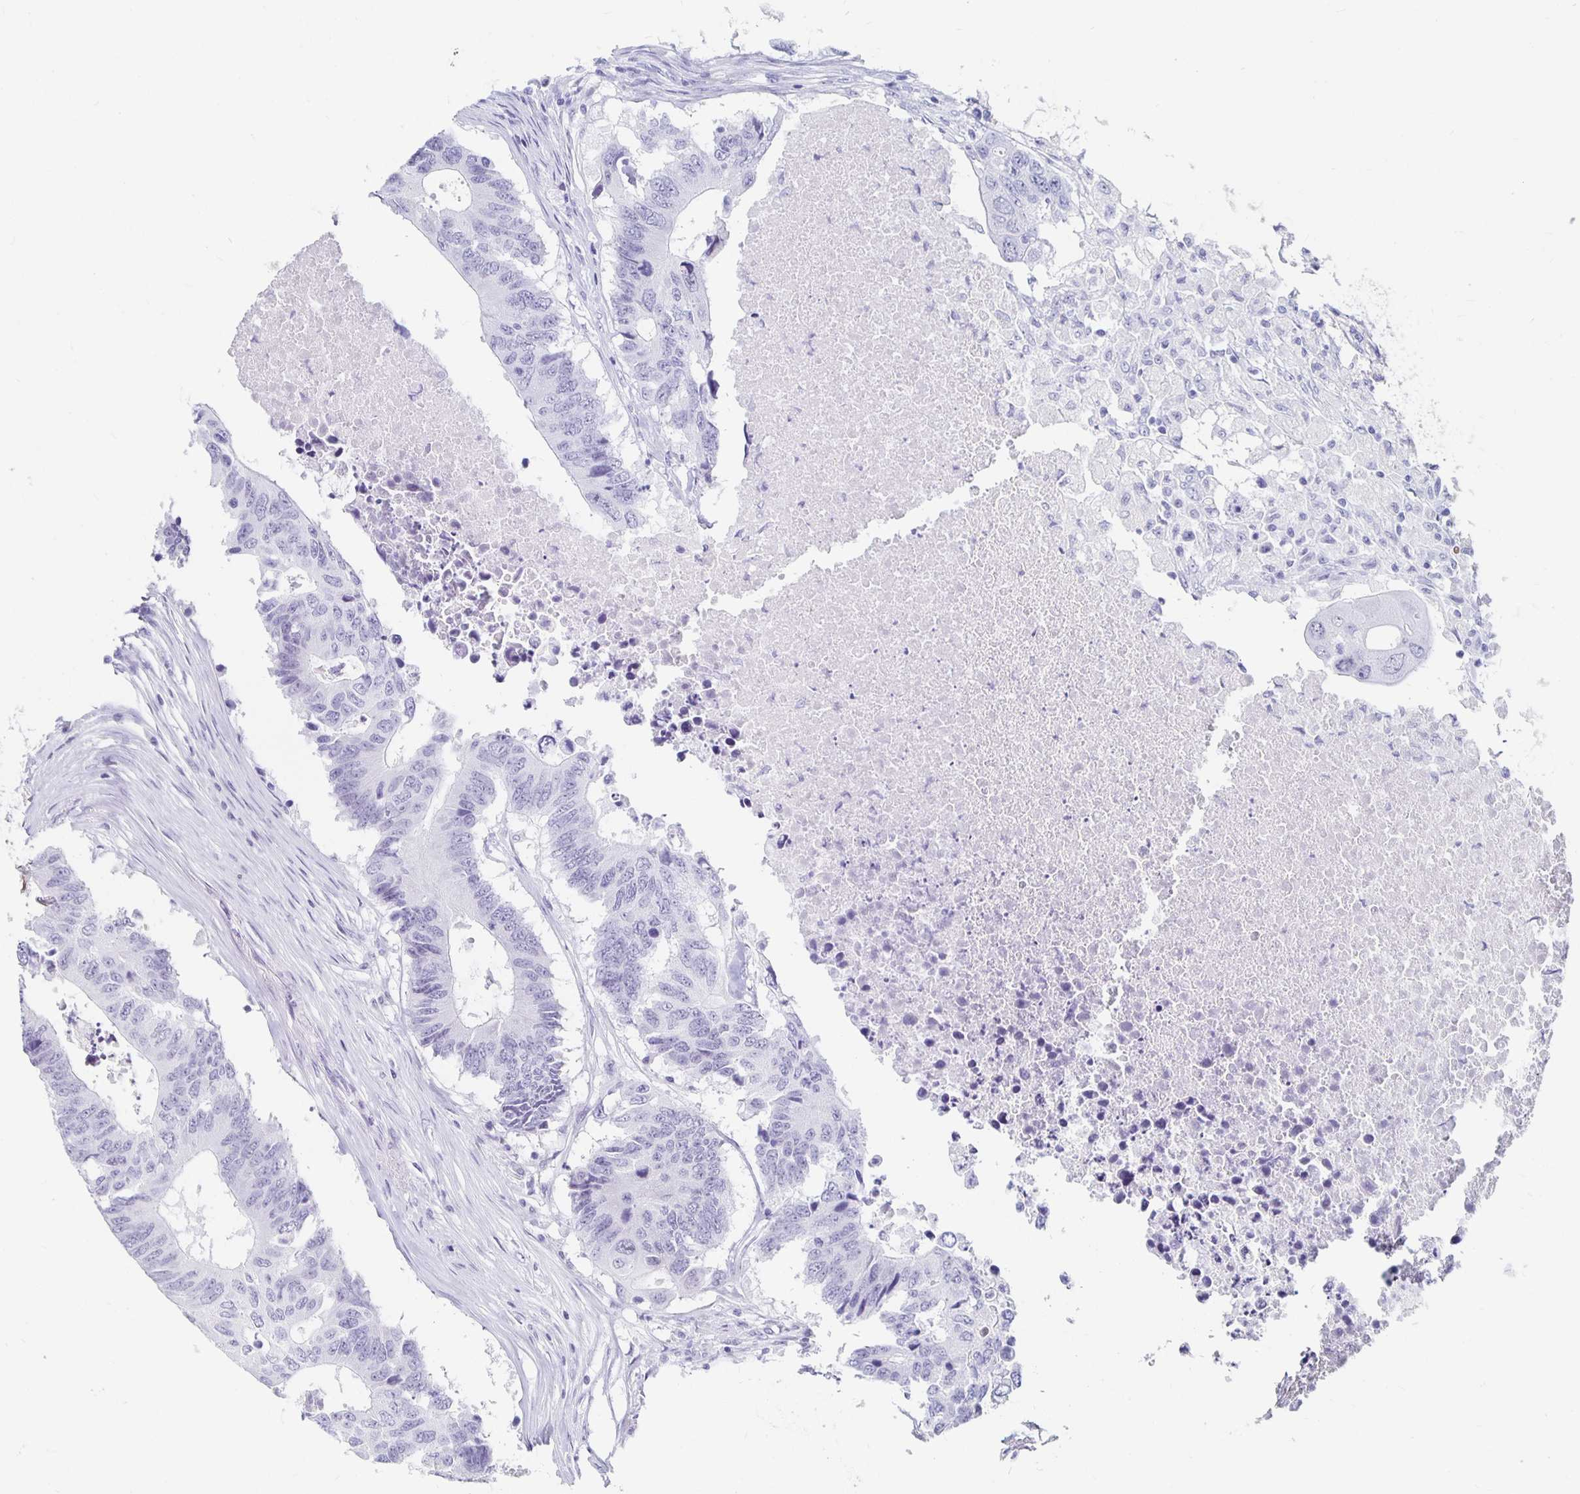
{"staining": {"intensity": "negative", "quantity": "none", "location": "none"}, "tissue": "colorectal cancer", "cell_type": "Tumor cells", "image_type": "cancer", "snomed": [{"axis": "morphology", "description": "Adenocarcinoma, NOS"}, {"axis": "topography", "description": "Colon"}], "caption": "Histopathology image shows no significant protein expression in tumor cells of colorectal adenocarcinoma.", "gene": "KCNQ2", "patient": {"sex": "male", "age": 71}}